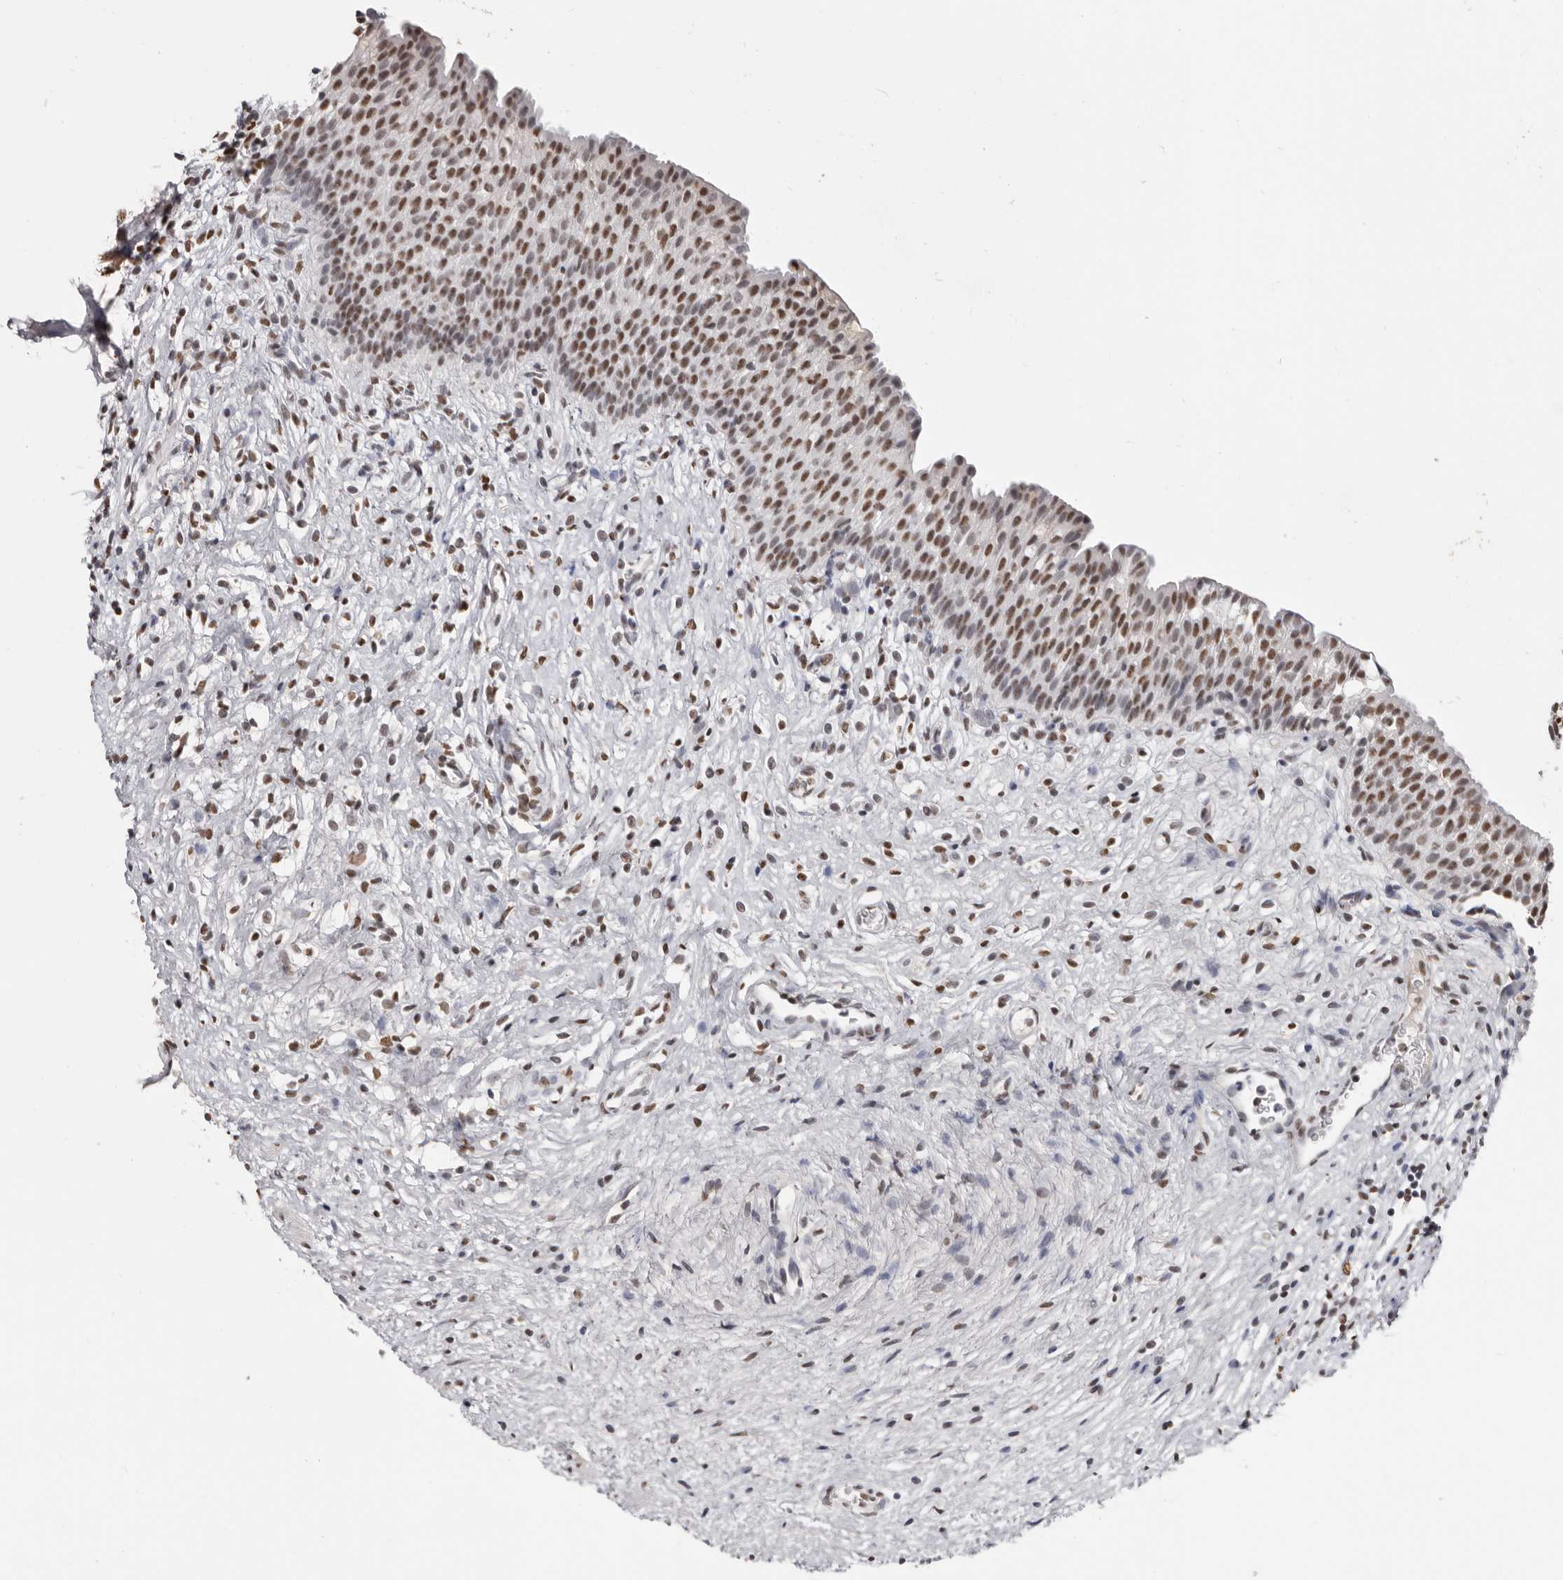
{"staining": {"intensity": "moderate", "quantity": ">75%", "location": "nuclear"}, "tissue": "urinary bladder", "cell_type": "Urothelial cells", "image_type": "normal", "snomed": [{"axis": "morphology", "description": "Normal tissue, NOS"}, {"axis": "topography", "description": "Urinary bladder"}], "caption": "High-power microscopy captured an IHC image of unremarkable urinary bladder, revealing moderate nuclear positivity in approximately >75% of urothelial cells.", "gene": "SCAF4", "patient": {"sex": "male", "age": 1}}